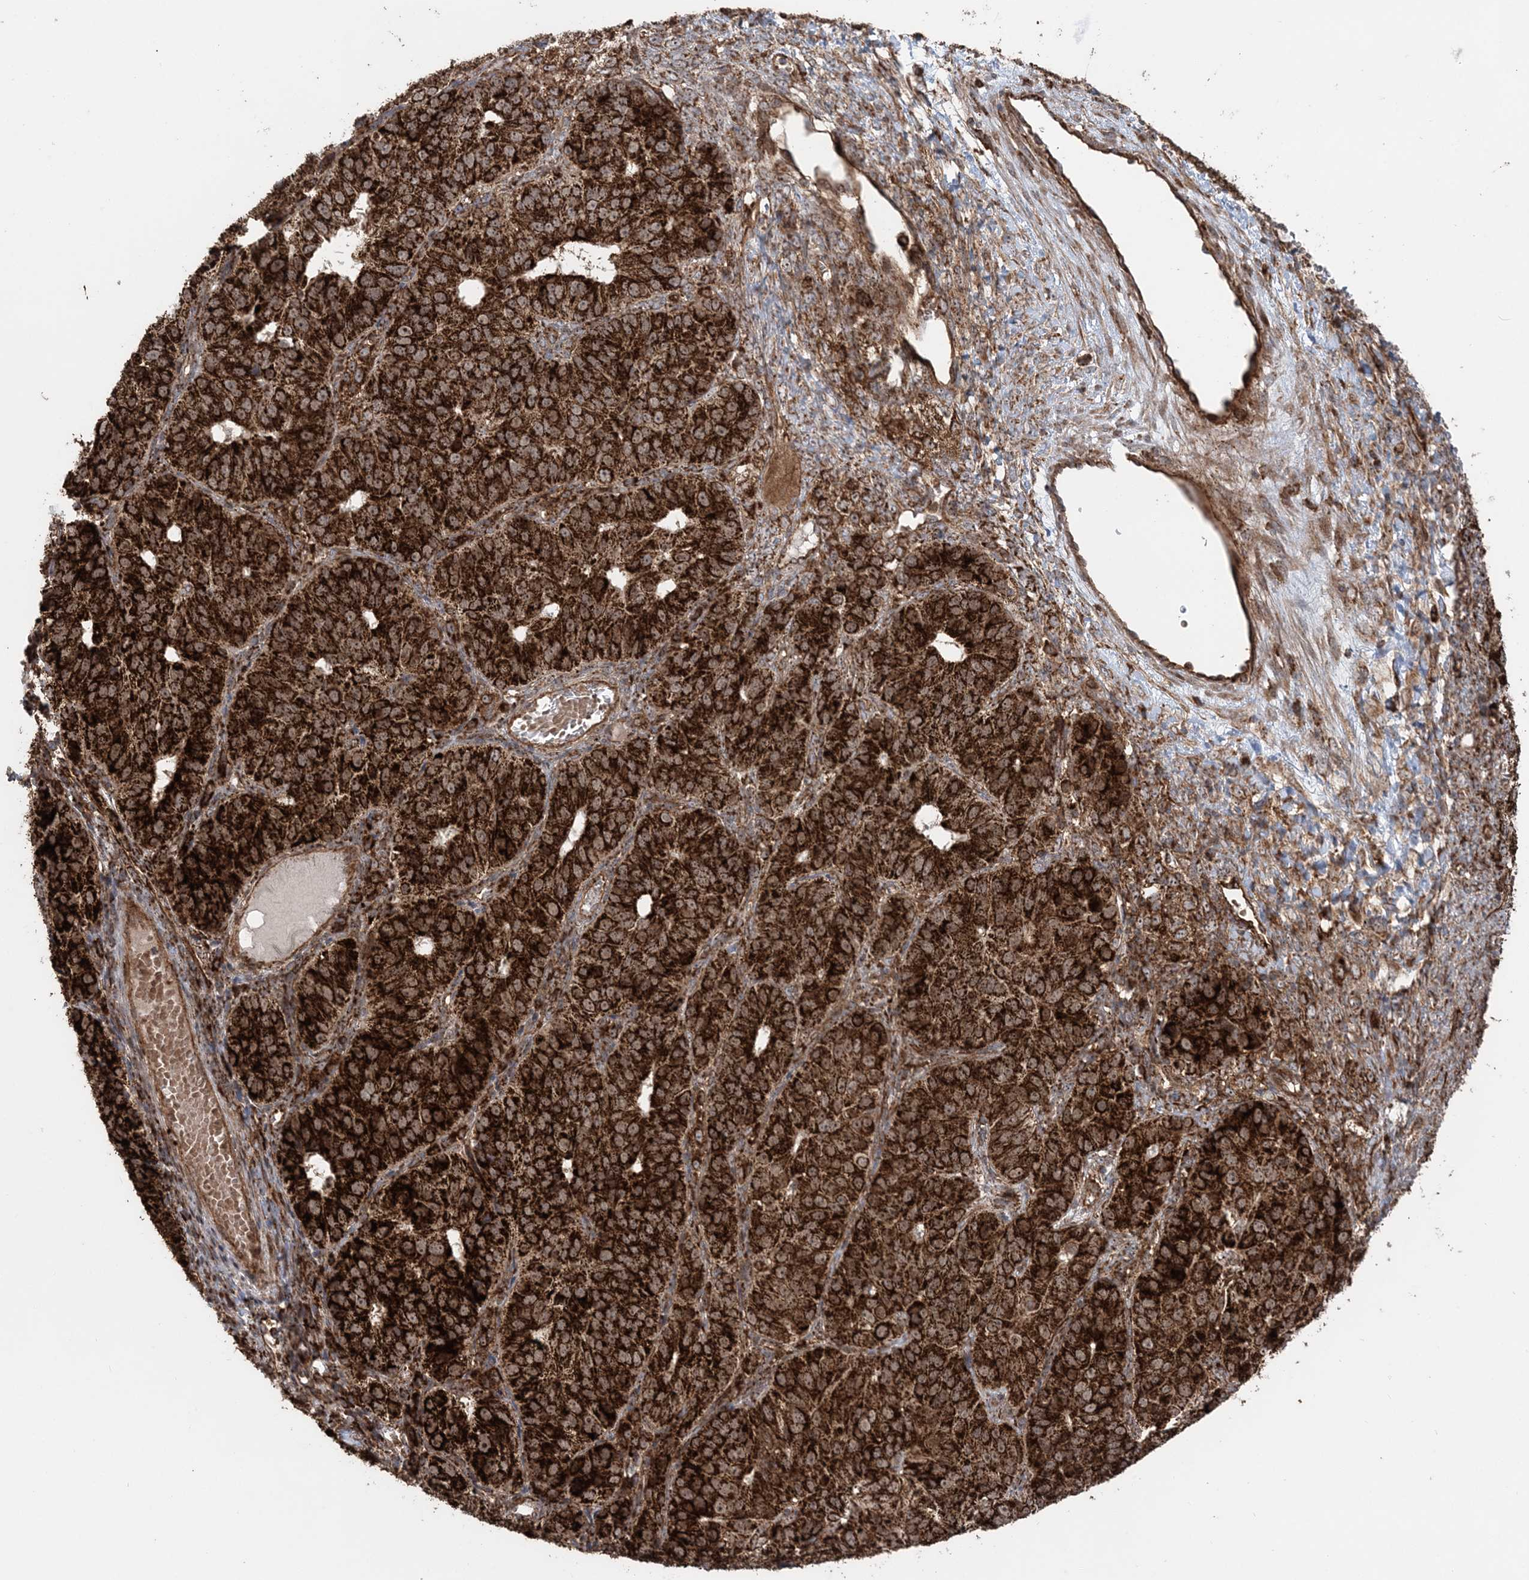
{"staining": {"intensity": "strong", "quantity": ">75%", "location": "cytoplasmic/membranous"}, "tissue": "ovarian cancer", "cell_type": "Tumor cells", "image_type": "cancer", "snomed": [{"axis": "morphology", "description": "Carcinoma, endometroid"}, {"axis": "topography", "description": "Ovary"}], "caption": "There is high levels of strong cytoplasmic/membranous positivity in tumor cells of ovarian cancer (endometroid carcinoma), as demonstrated by immunohistochemical staining (brown color).", "gene": "LRPPRC", "patient": {"sex": "female", "age": 51}}